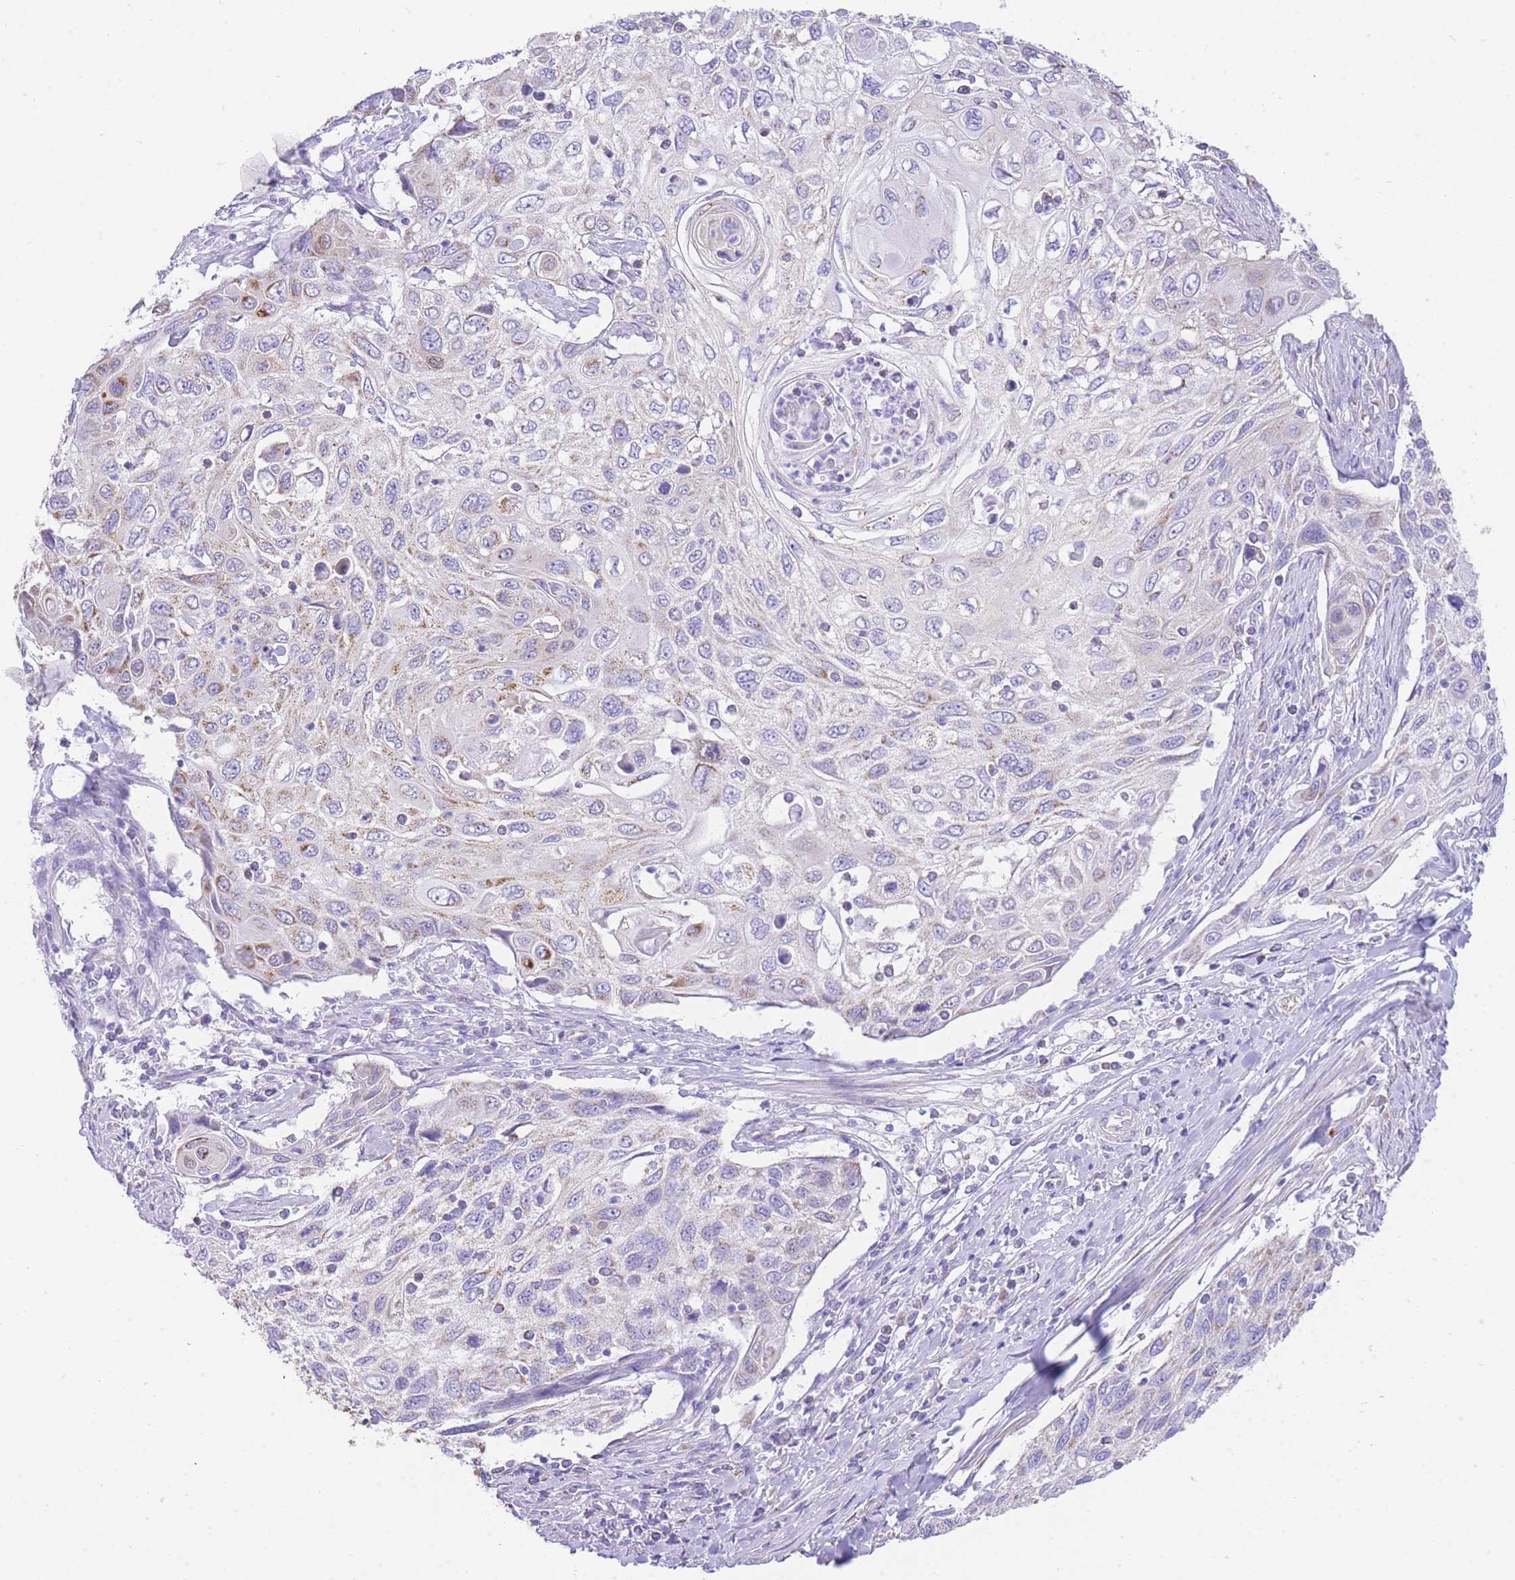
{"staining": {"intensity": "moderate", "quantity": "<25%", "location": "cytoplasmic/membranous"}, "tissue": "cervical cancer", "cell_type": "Tumor cells", "image_type": "cancer", "snomed": [{"axis": "morphology", "description": "Squamous cell carcinoma, NOS"}, {"axis": "topography", "description": "Cervix"}], "caption": "IHC of cervical cancer exhibits low levels of moderate cytoplasmic/membranous expression in approximately <25% of tumor cells. (Stains: DAB in brown, nuclei in blue, Microscopy: brightfield microscopy at high magnification).", "gene": "ACSM4", "patient": {"sex": "female", "age": 70}}